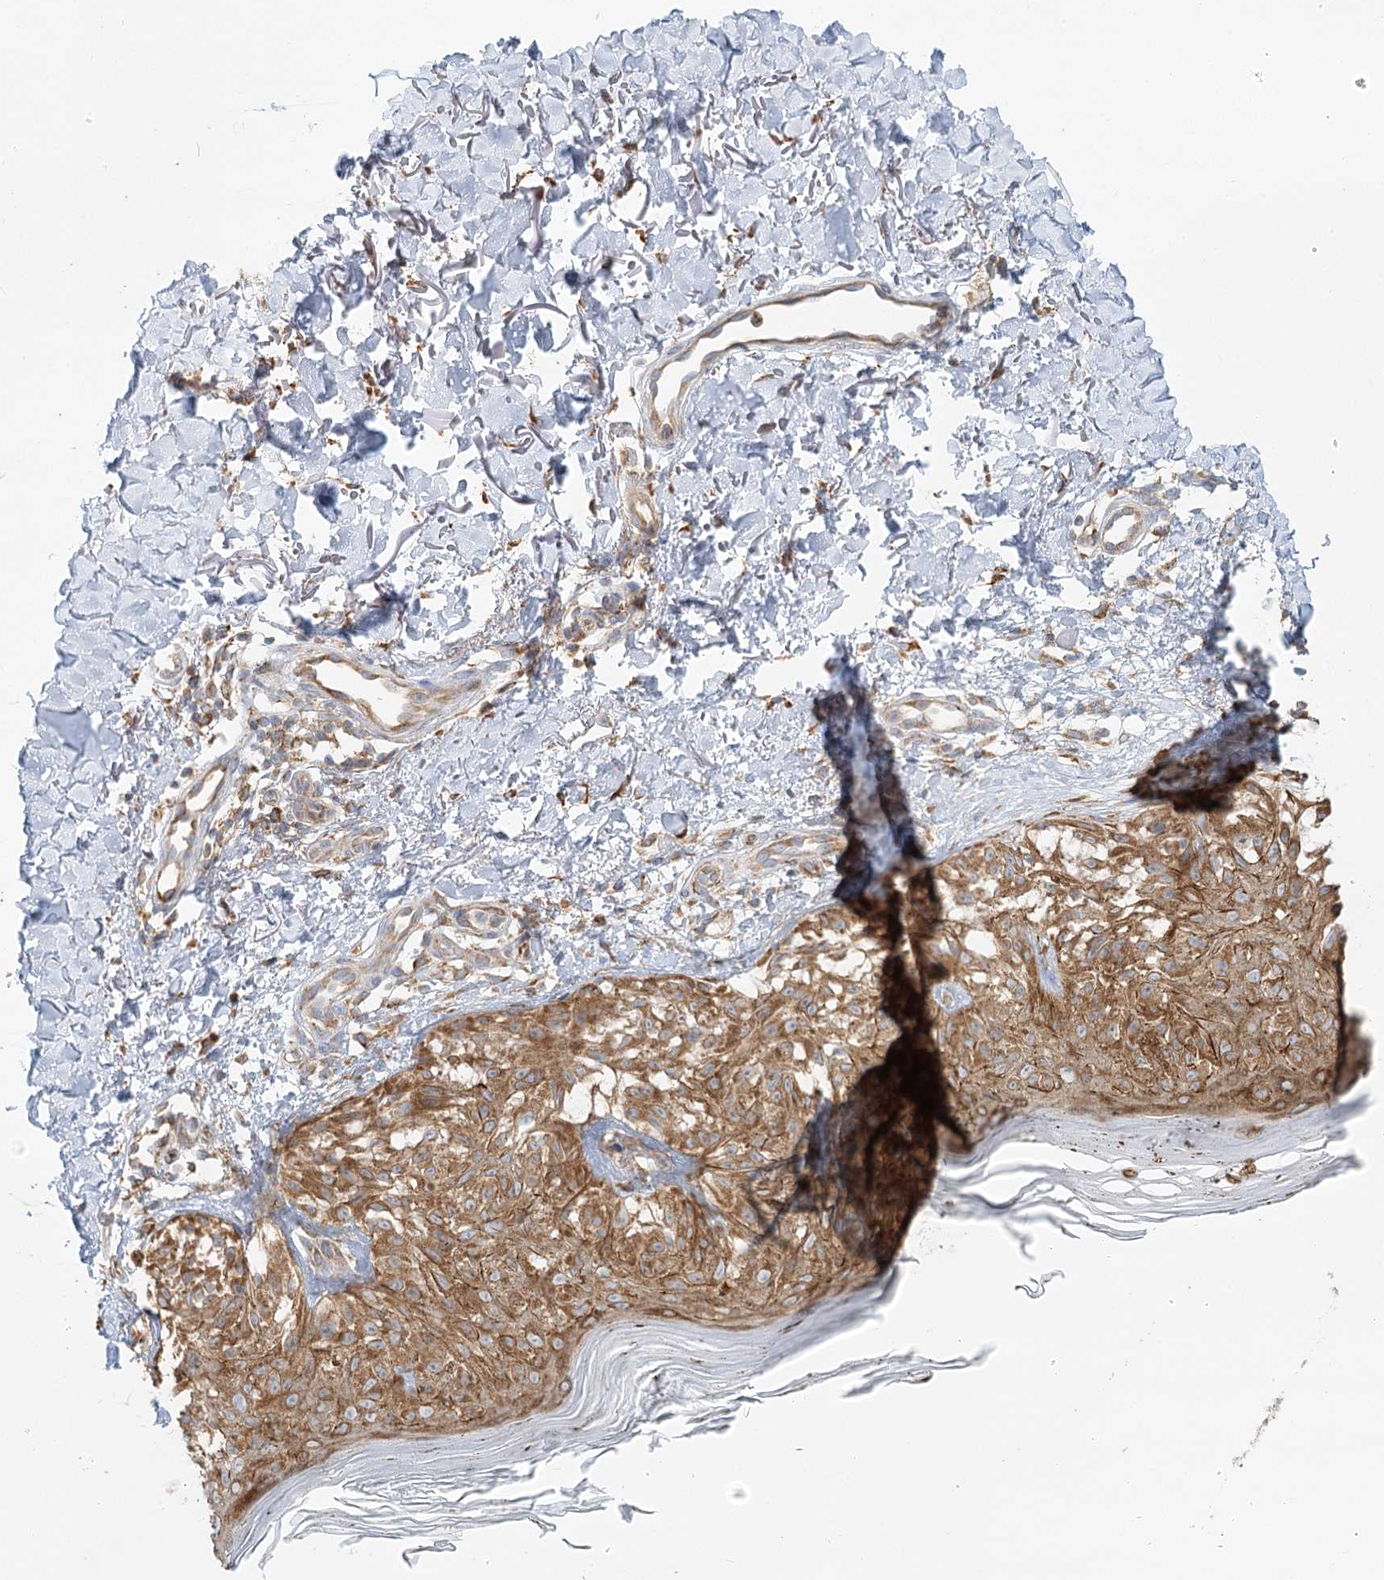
{"staining": {"intensity": "moderate", "quantity": ">75%", "location": "cytoplasmic/membranous"}, "tissue": "melanoma", "cell_type": "Tumor cells", "image_type": "cancer", "snomed": [{"axis": "morphology", "description": "Malignant melanoma, NOS"}, {"axis": "topography", "description": "Skin"}], "caption": "Melanoma was stained to show a protein in brown. There is medium levels of moderate cytoplasmic/membranous positivity in about >75% of tumor cells.", "gene": "TAS1R1", "patient": {"sex": "female", "age": 50}}